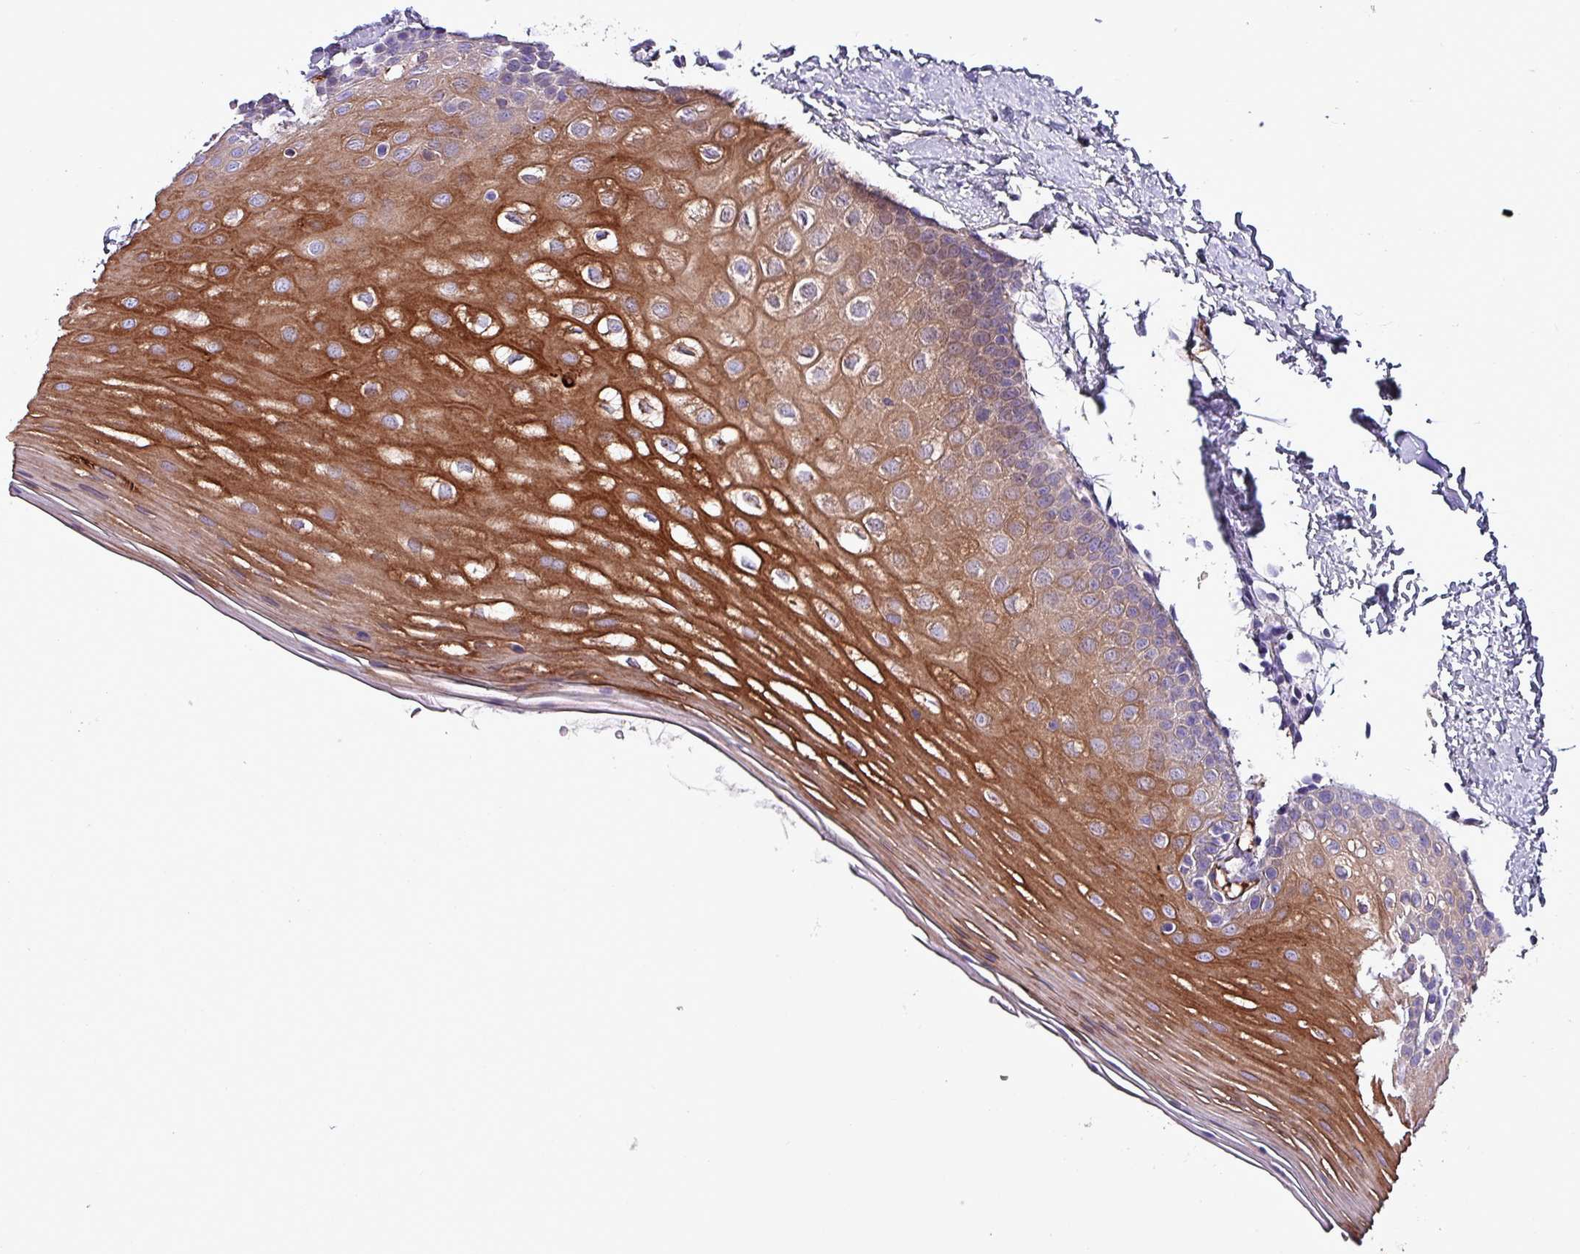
{"staining": {"intensity": "strong", "quantity": "25%-75%", "location": "cytoplasmic/membranous"}, "tissue": "oral mucosa", "cell_type": "Squamous epithelial cells", "image_type": "normal", "snomed": [{"axis": "morphology", "description": "Normal tissue, NOS"}, {"axis": "topography", "description": "Oral tissue"}], "caption": "Immunohistochemistry (IHC) photomicrograph of normal oral mucosa: oral mucosa stained using immunohistochemistry (IHC) displays high levels of strong protein expression localized specifically in the cytoplasmic/membranous of squamous epithelial cells, appearing as a cytoplasmic/membranous brown color.", "gene": "HPR", "patient": {"sex": "female", "age": 67}}